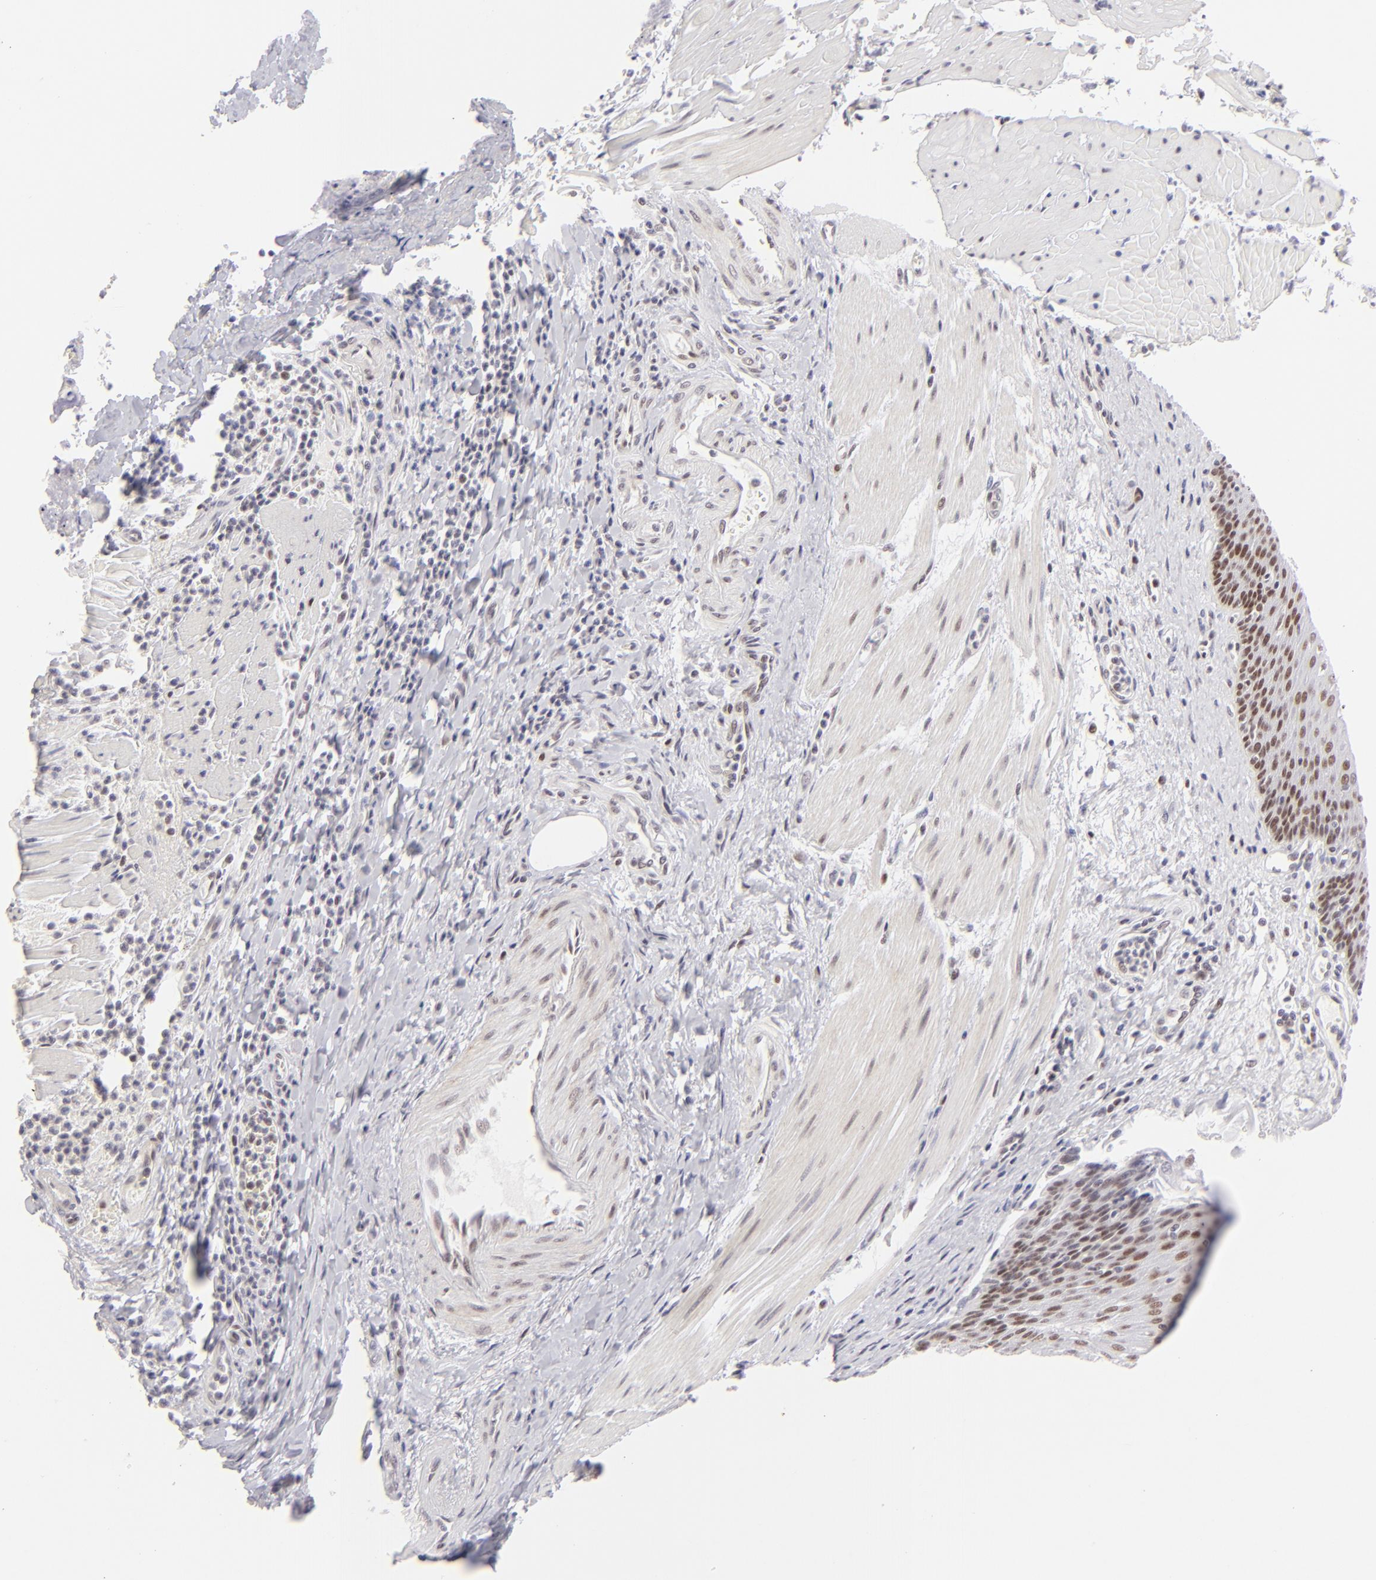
{"staining": {"intensity": "weak", "quantity": "25%-75%", "location": "nuclear"}, "tissue": "esophagus", "cell_type": "Squamous epithelial cells", "image_type": "normal", "snomed": [{"axis": "morphology", "description": "Normal tissue, NOS"}, {"axis": "topography", "description": "Esophagus"}], "caption": "A low amount of weak nuclear staining is identified in about 25%-75% of squamous epithelial cells in unremarkable esophagus.", "gene": "POU2F1", "patient": {"sex": "female", "age": 61}}